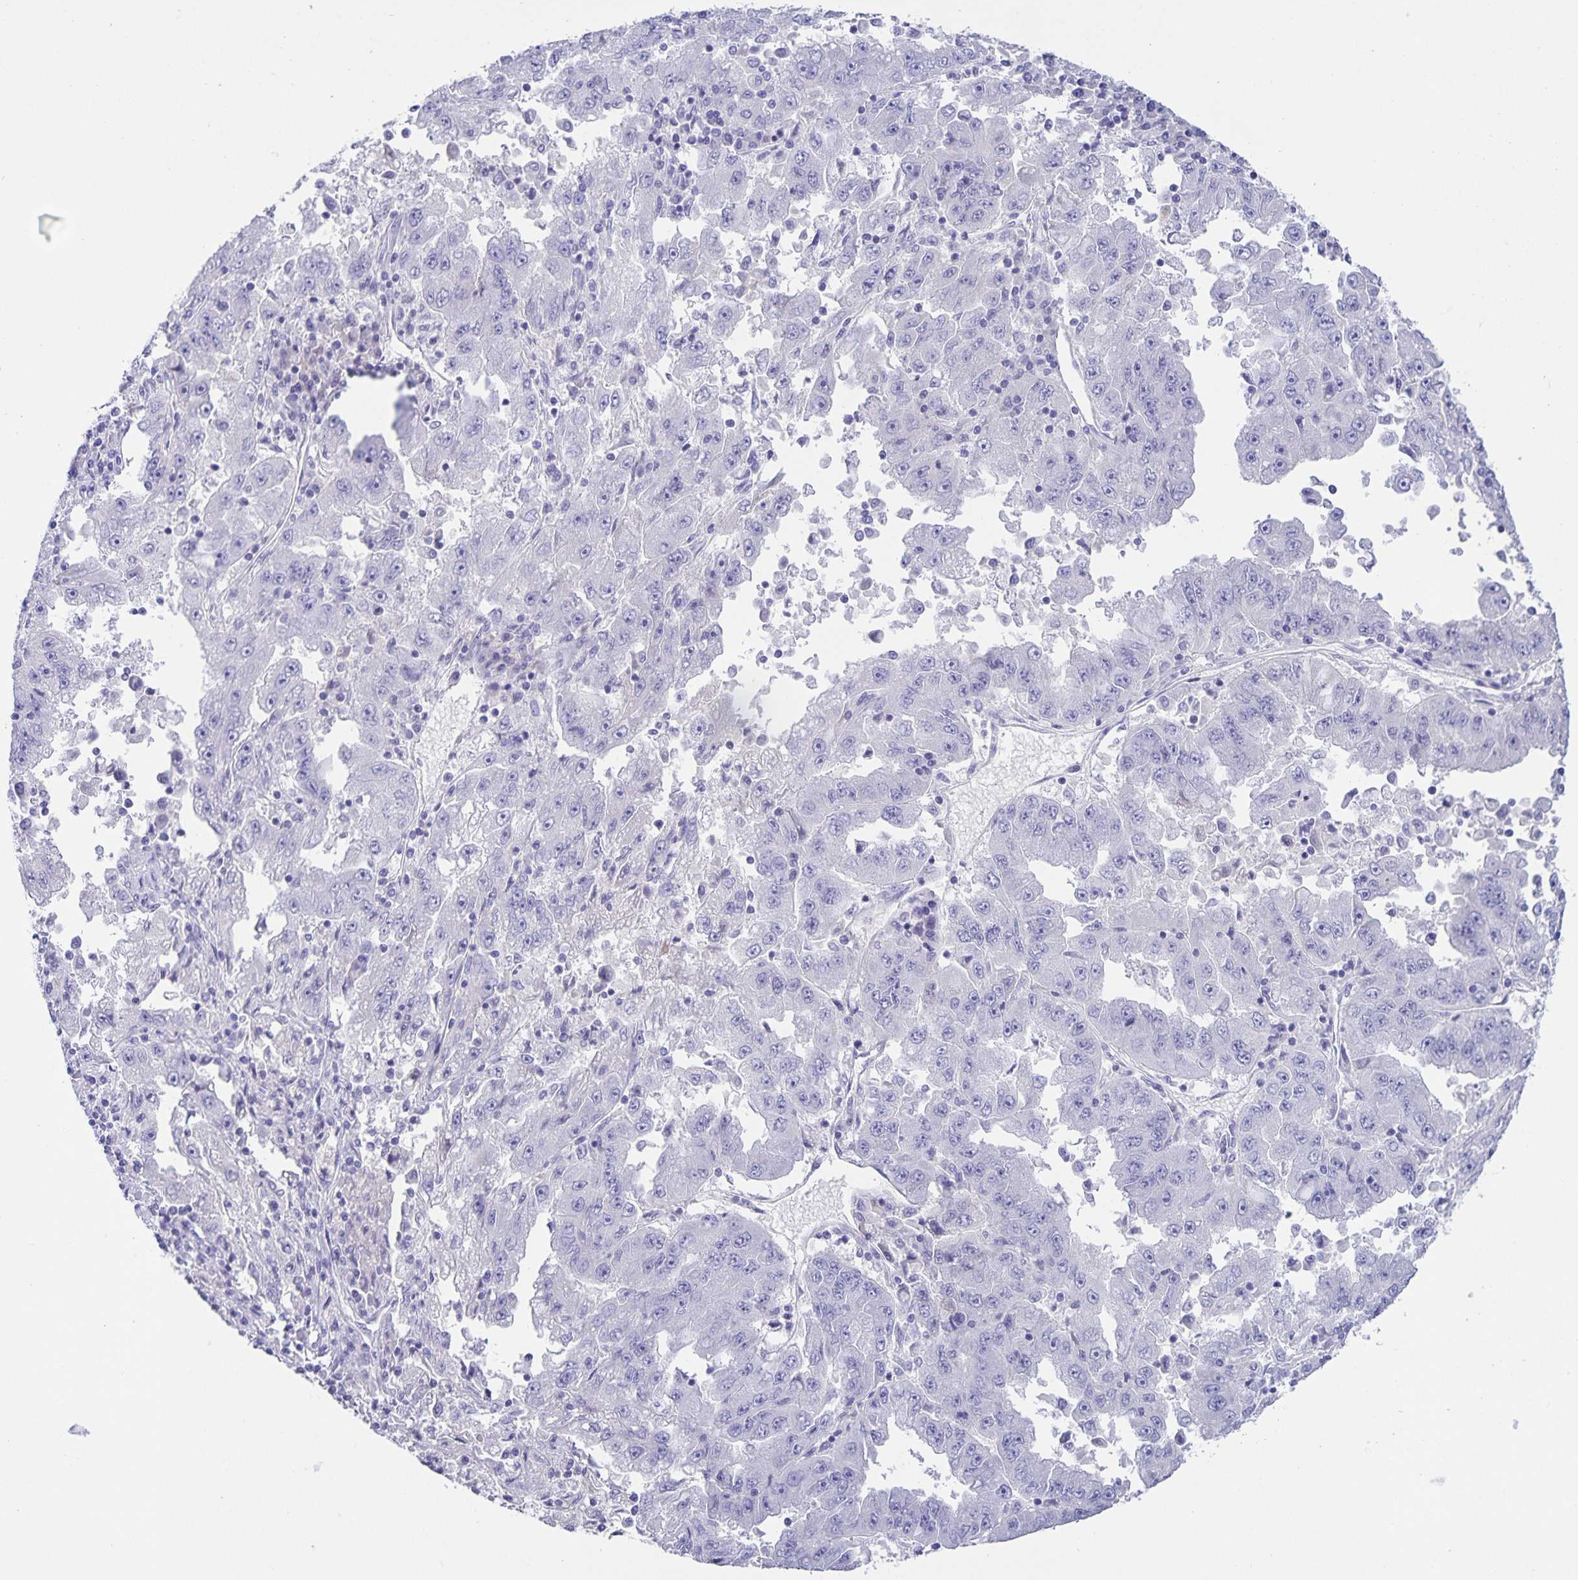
{"staining": {"intensity": "negative", "quantity": "none", "location": "none"}, "tissue": "lung cancer", "cell_type": "Tumor cells", "image_type": "cancer", "snomed": [{"axis": "morphology", "description": "Adenocarcinoma, NOS"}, {"axis": "morphology", "description": "Adenocarcinoma primary or metastatic"}, {"axis": "topography", "description": "Lung"}], "caption": "Micrograph shows no protein staining in tumor cells of lung cancer tissue.", "gene": "UBQLN3", "patient": {"sex": "male", "age": 74}}